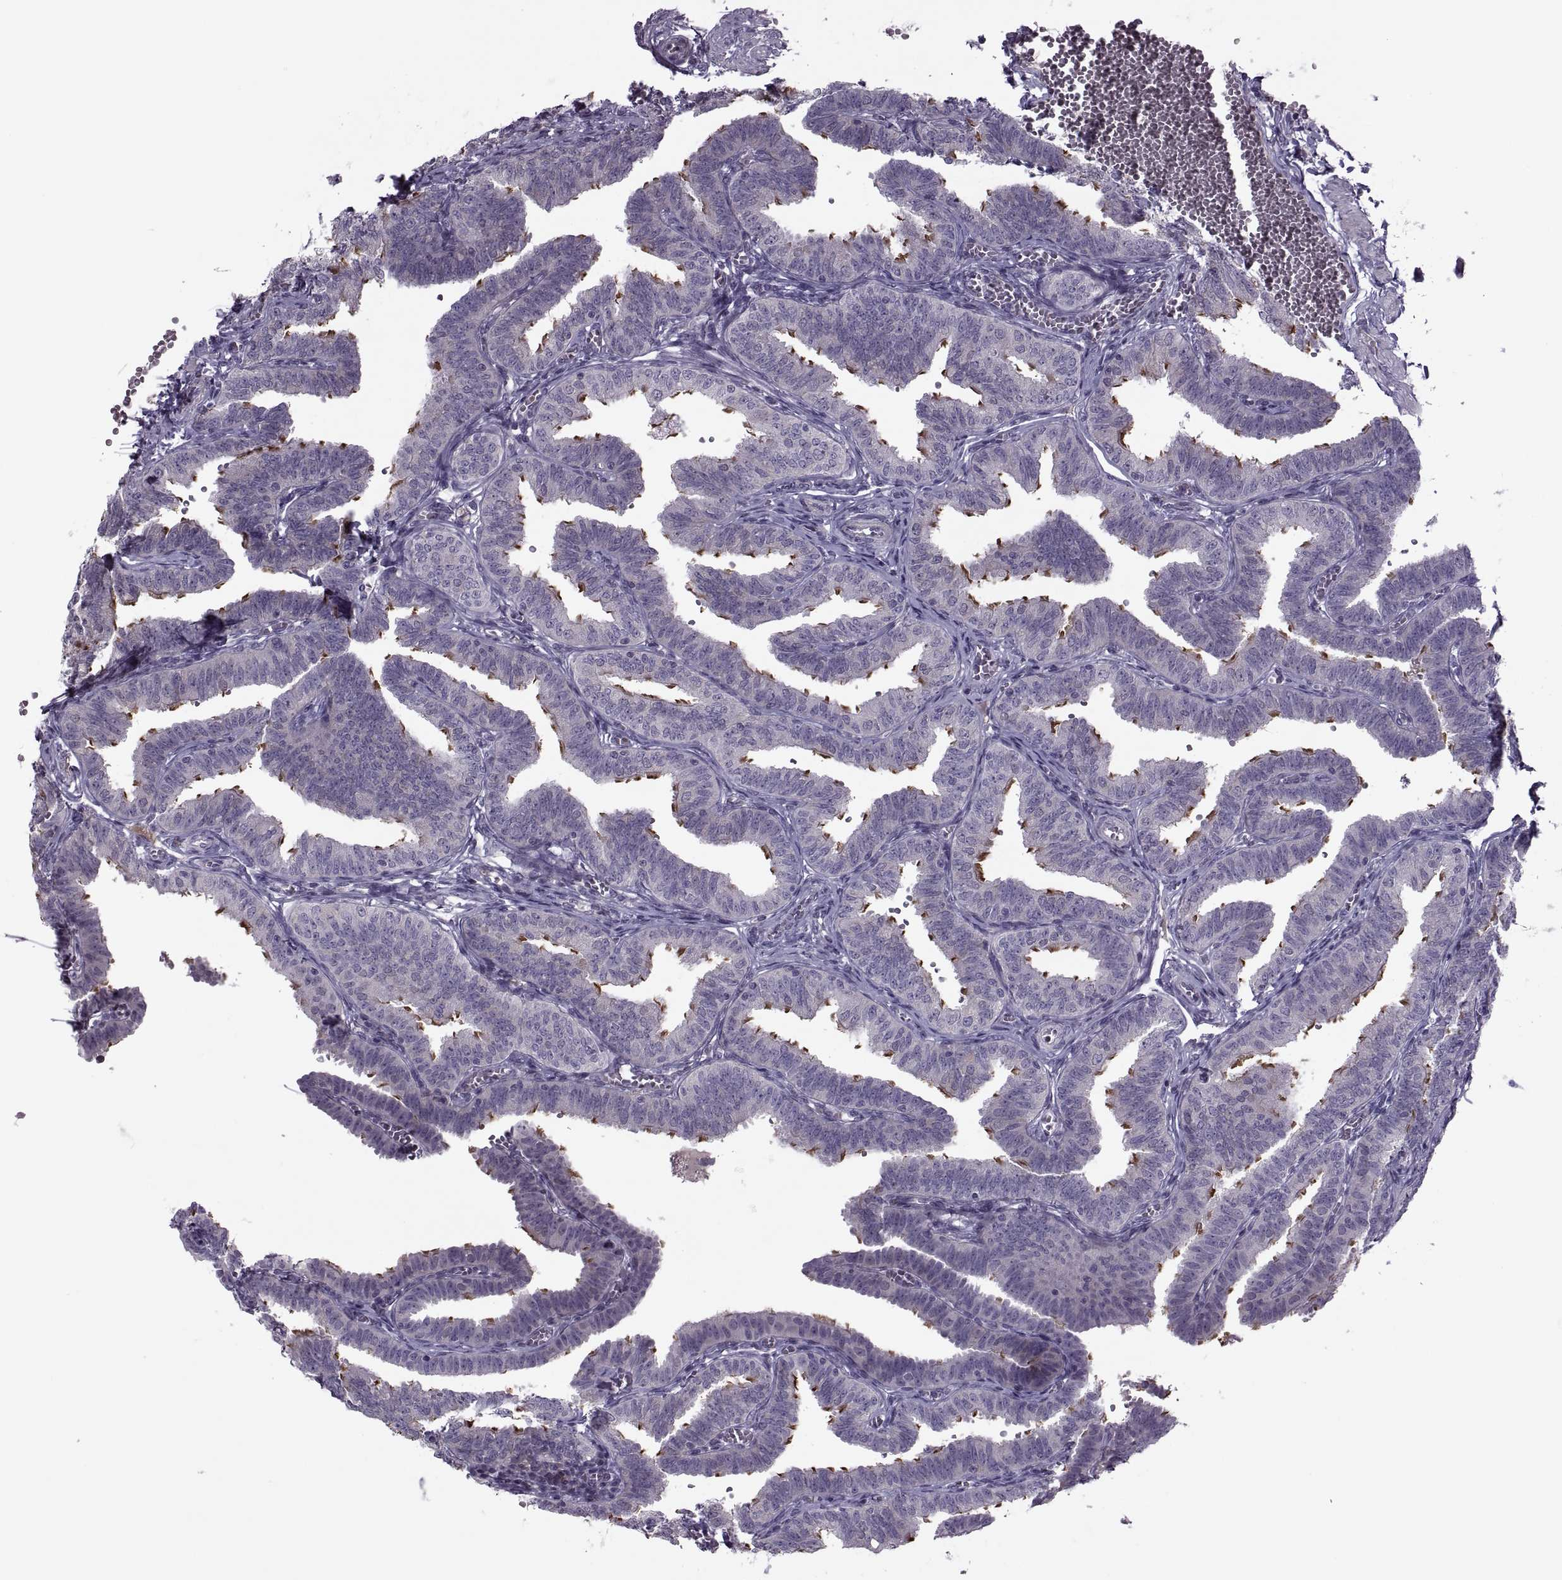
{"staining": {"intensity": "strong", "quantity": "<25%", "location": "cytoplasmic/membranous"}, "tissue": "fallopian tube", "cell_type": "Glandular cells", "image_type": "normal", "snomed": [{"axis": "morphology", "description": "Normal tissue, NOS"}, {"axis": "topography", "description": "Fallopian tube"}], "caption": "Glandular cells show medium levels of strong cytoplasmic/membranous expression in about <25% of cells in normal fallopian tube.", "gene": "ODF3", "patient": {"sex": "female", "age": 25}}